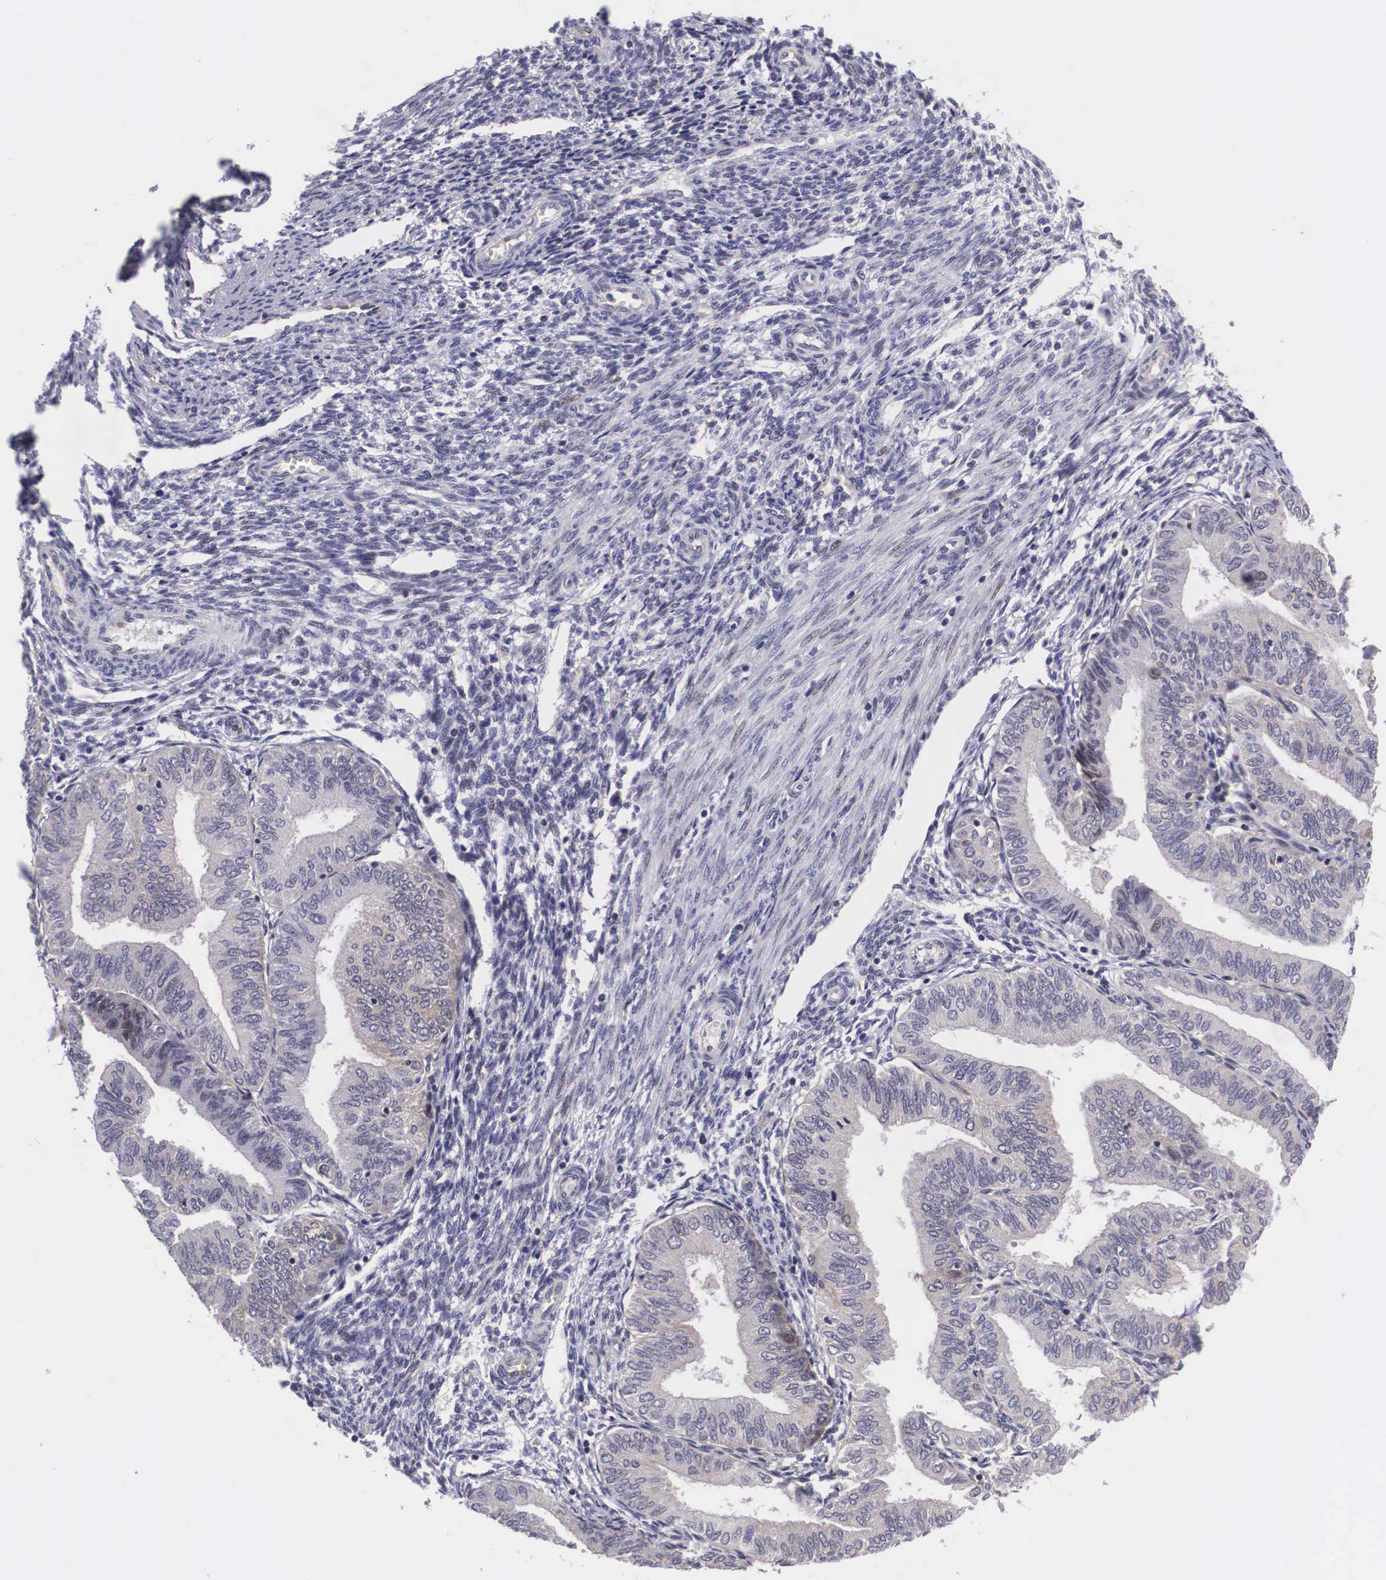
{"staining": {"intensity": "weak", "quantity": "25%-75%", "location": "cytoplasmic/membranous"}, "tissue": "endometrial cancer", "cell_type": "Tumor cells", "image_type": "cancer", "snomed": [{"axis": "morphology", "description": "Adenocarcinoma, NOS"}, {"axis": "topography", "description": "Endometrium"}], "caption": "Adenocarcinoma (endometrial) stained with immunohistochemistry reveals weak cytoplasmic/membranous expression in approximately 25%-75% of tumor cells.", "gene": "EMID1", "patient": {"sex": "female", "age": 51}}